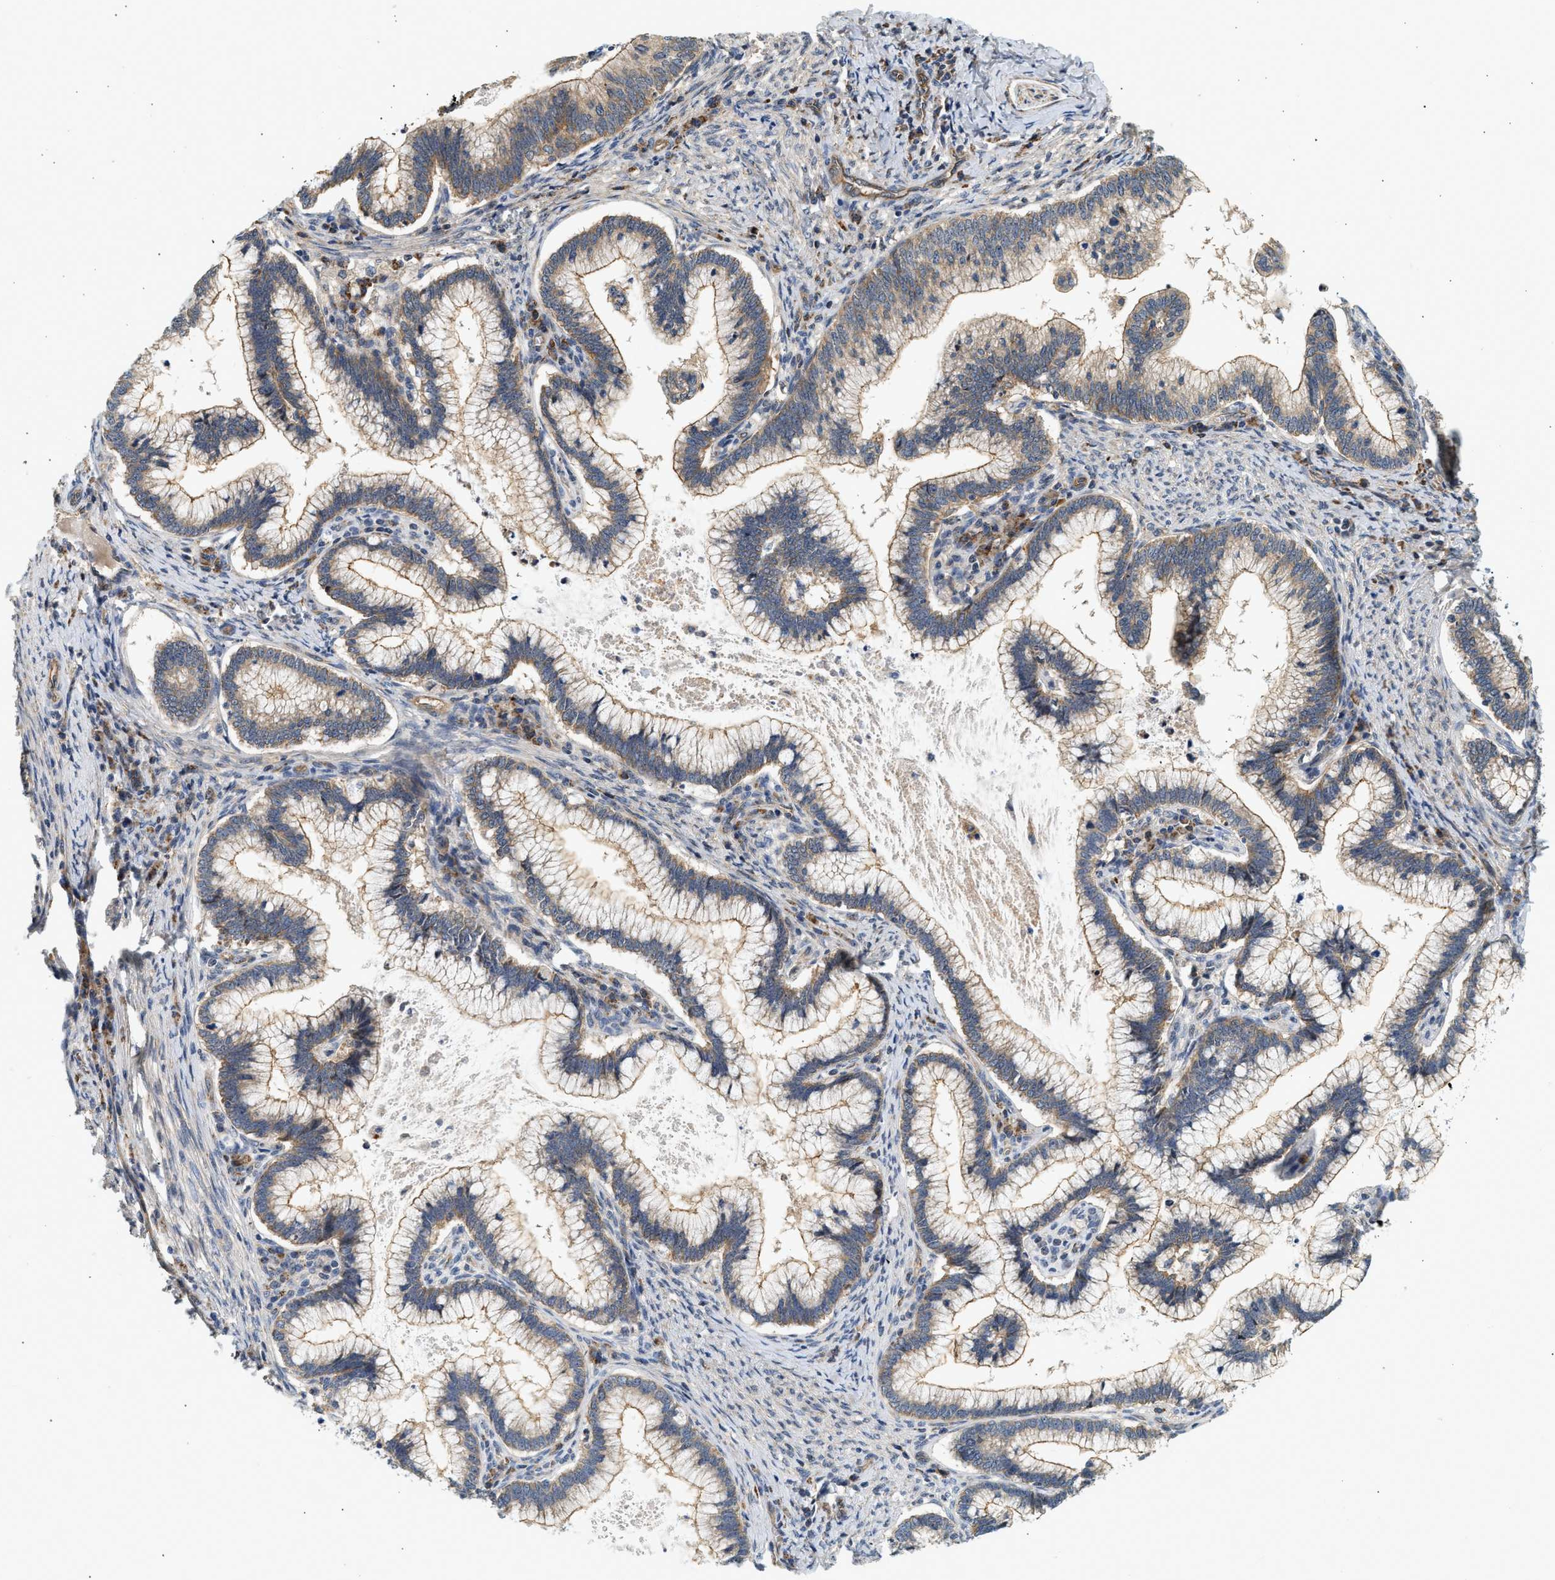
{"staining": {"intensity": "weak", "quantity": ">75%", "location": "cytoplasmic/membranous"}, "tissue": "cervical cancer", "cell_type": "Tumor cells", "image_type": "cancer", "snomed": [{"axis": "morphology", "description": "Adenocarcinoma, NOS"}, {"axis": "topography", "description": "Cervix"}], "caption": "Immunohistochemistry (IHC) (DAB (3,3'-diaminobenzidine)) staining of cervical adenocarcinoma reveals weak cytoplasmic/membranous protein positivity in approximately >75% of tumor cells.", "gene": "DUSP14", "patient": {"sex": "female", "age": 36}}